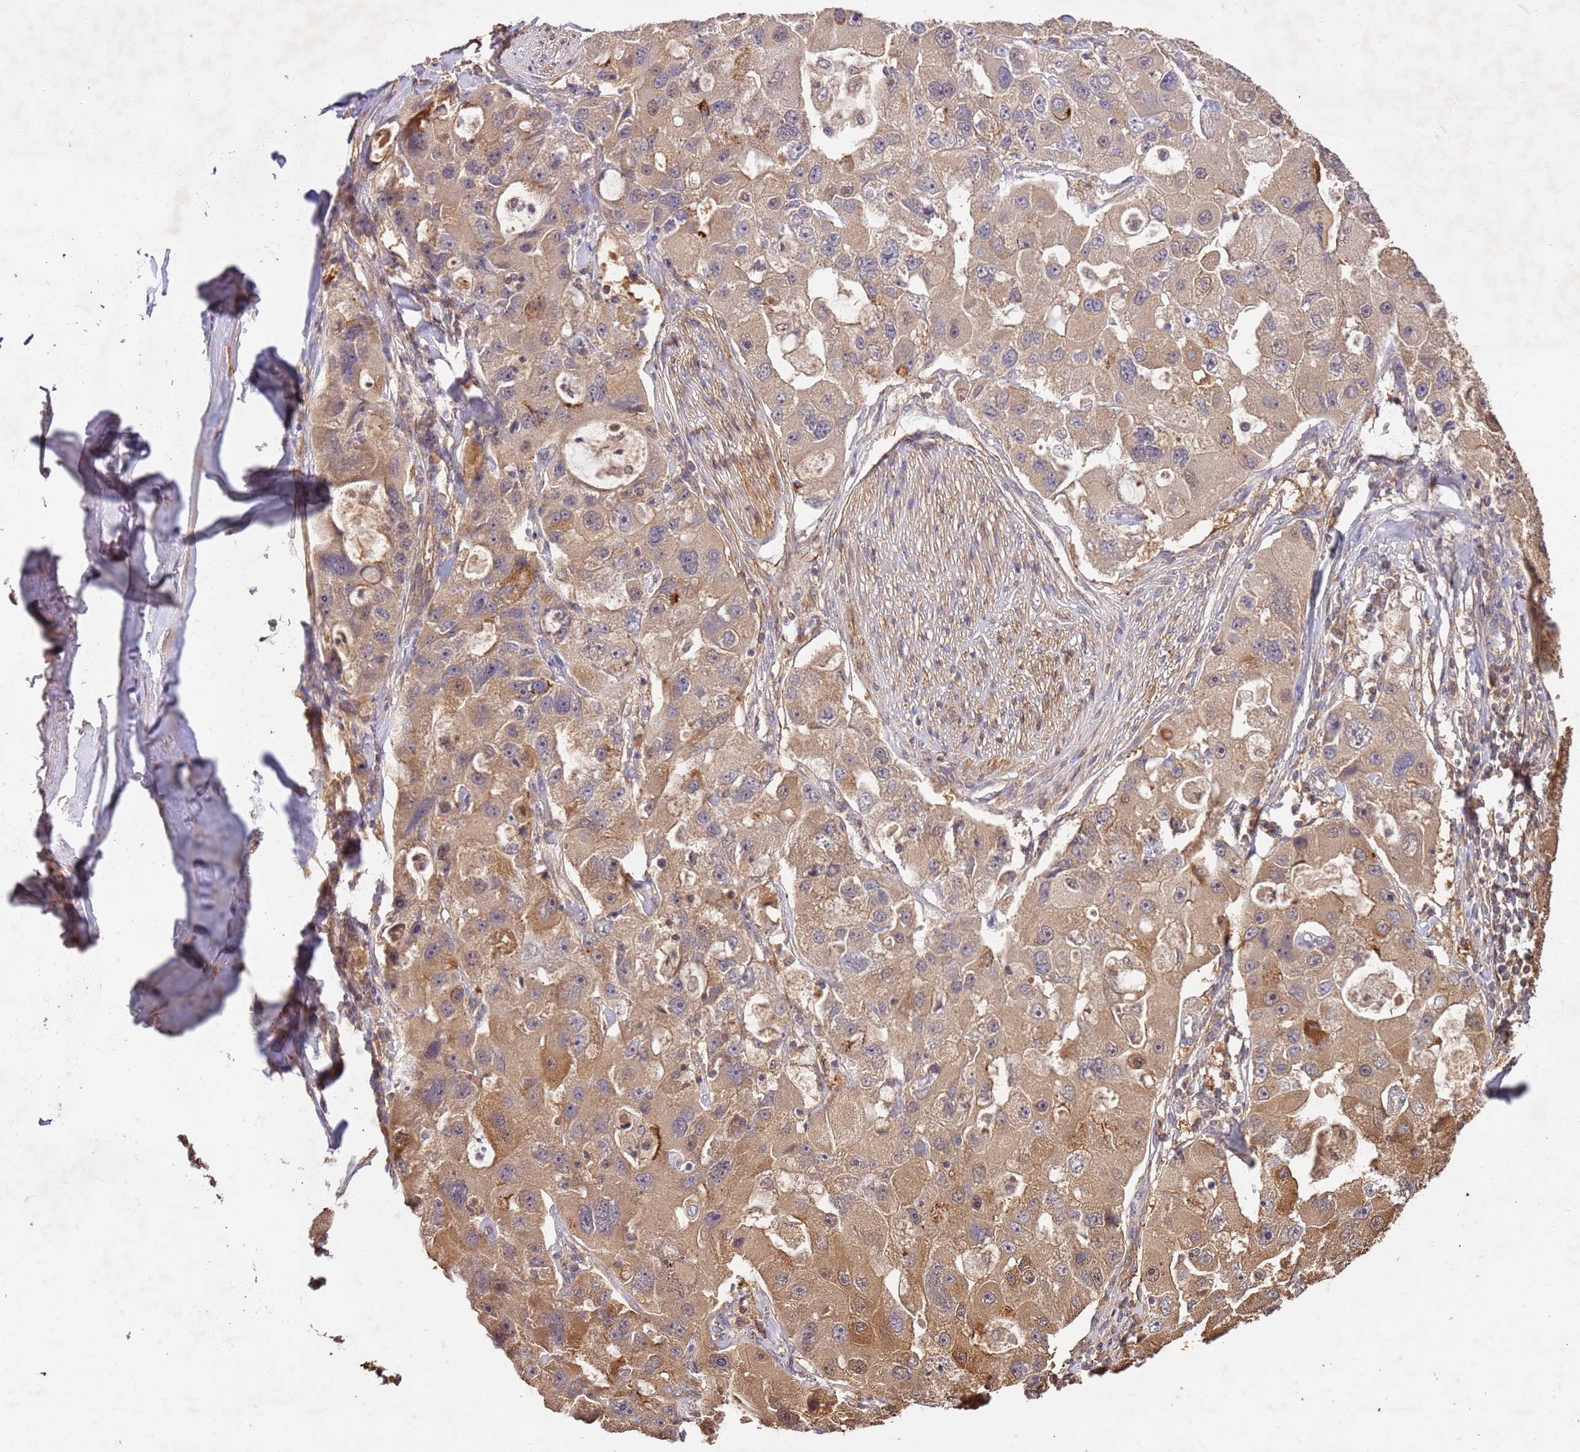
{"staining": {"intensity": "moderate", "quantity": "25%-75%", "location": "cytoplasmic/membranous"}, "tissue": "lung cancer", "cell_type": "Tumor cells", "image_type": "cancer", "snomed": [{"axis": "morphology", "description": "Adenocarcinoma, NOS"}, {"axis": "topography", "description": "Lung"}], "caption": "Human lung cancer (adenocarcinoma) stained with a protein marker reveals moderate staining in tumor cells.", "gene": "UBE3A", "patient": {"sex": "female", "age": 54}}